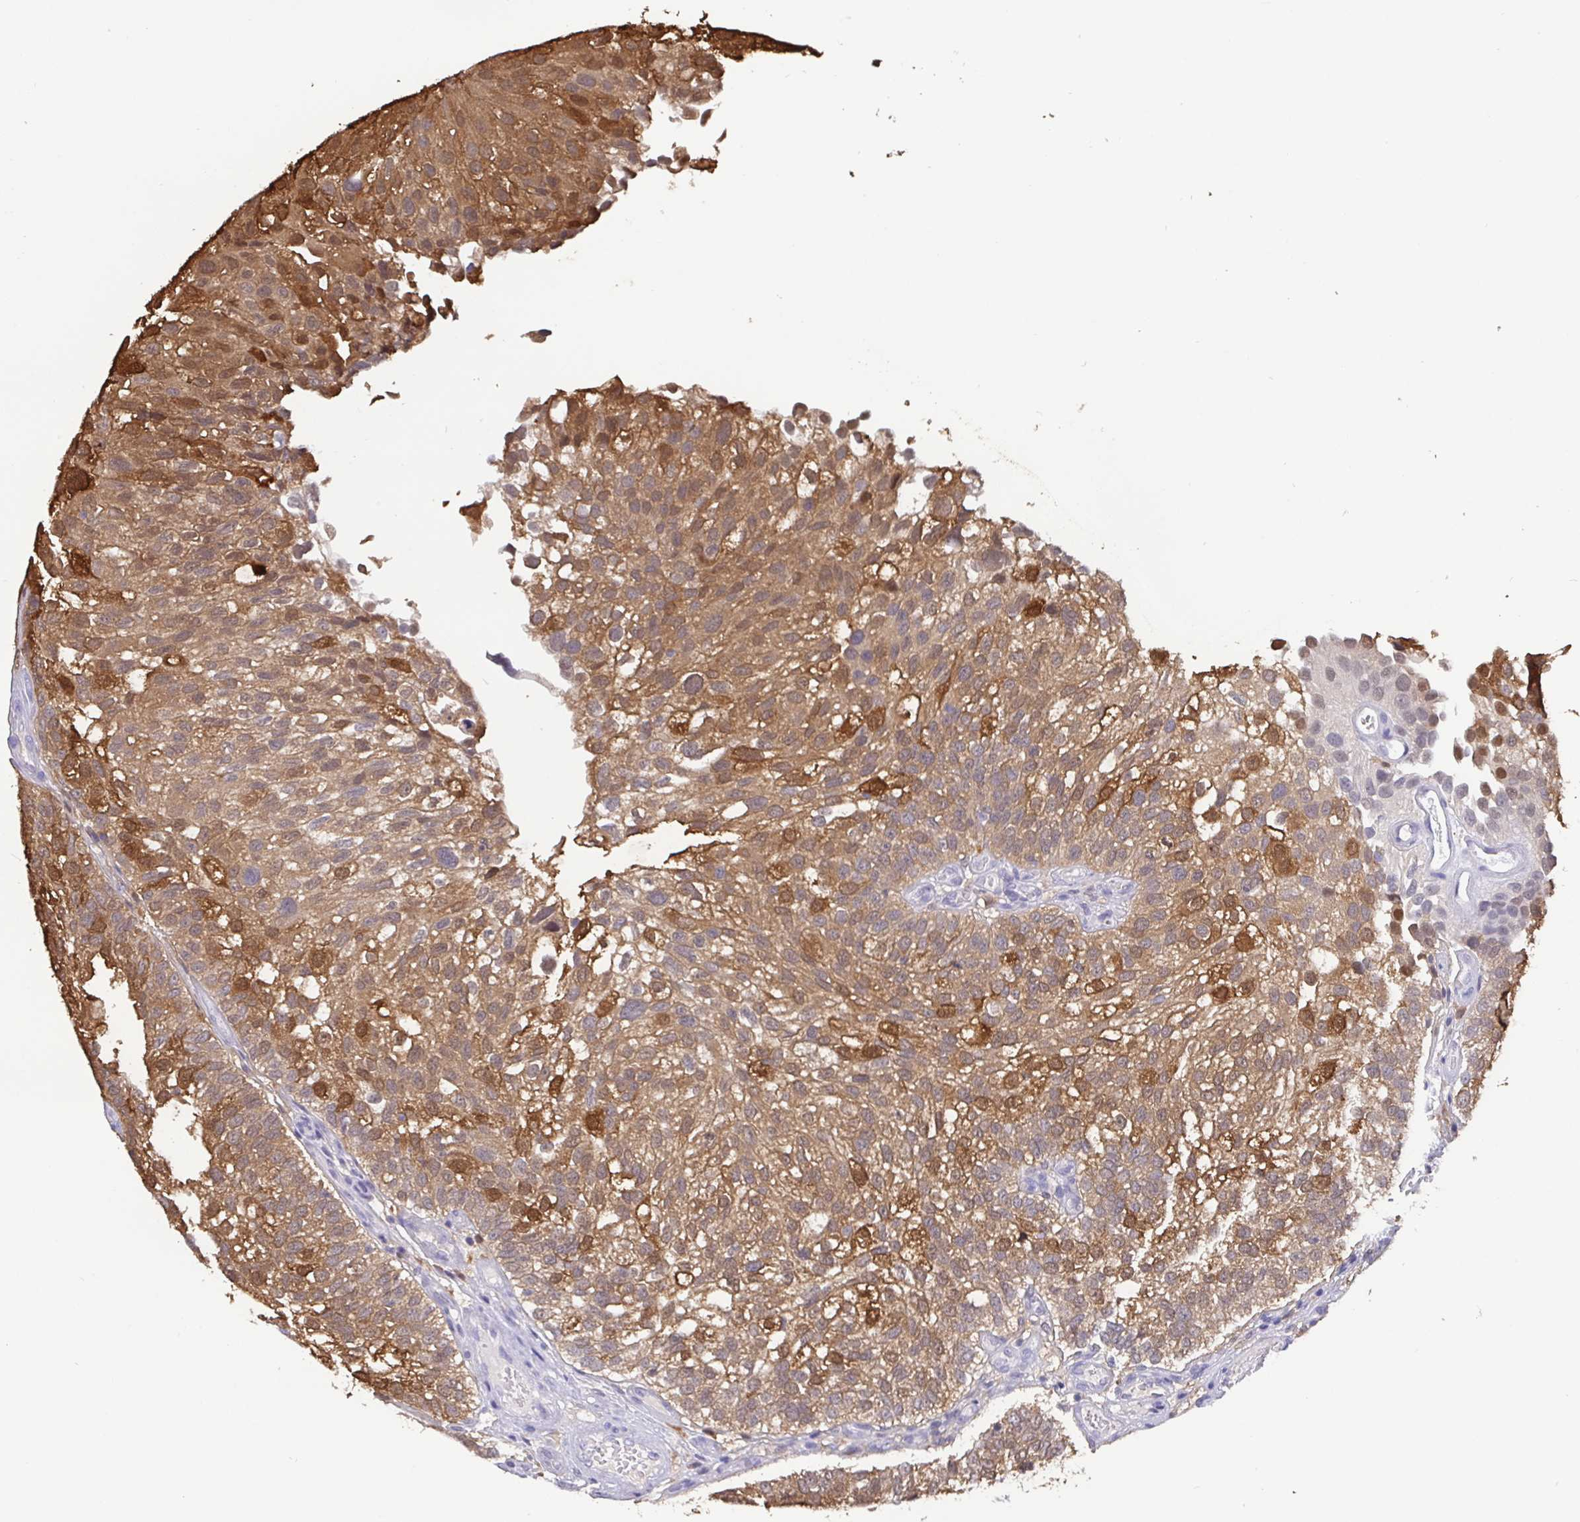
{"staining": {"intensity": "moderate", "quantity": ">75%", "location": "cytoplasmic/membranous,nuclear"}, "tissue": "urothelial cancer", "cell_type": "Tumor cells", "image_type": "cancer", "snomed": [{"axis": "morphology", "description": "Urothelial carcinoma, NOS"}, {"axis": "topography", "description": "Urinary bladder"}], "caption": "A photomicrograph of urothelial cancer stained for a protein exhibits moderate cytoplasmic/membranous and nuclear brown staining in tumor cells.", "gene": "IDH1", "patient": {"sex": "male", "age": 87}}